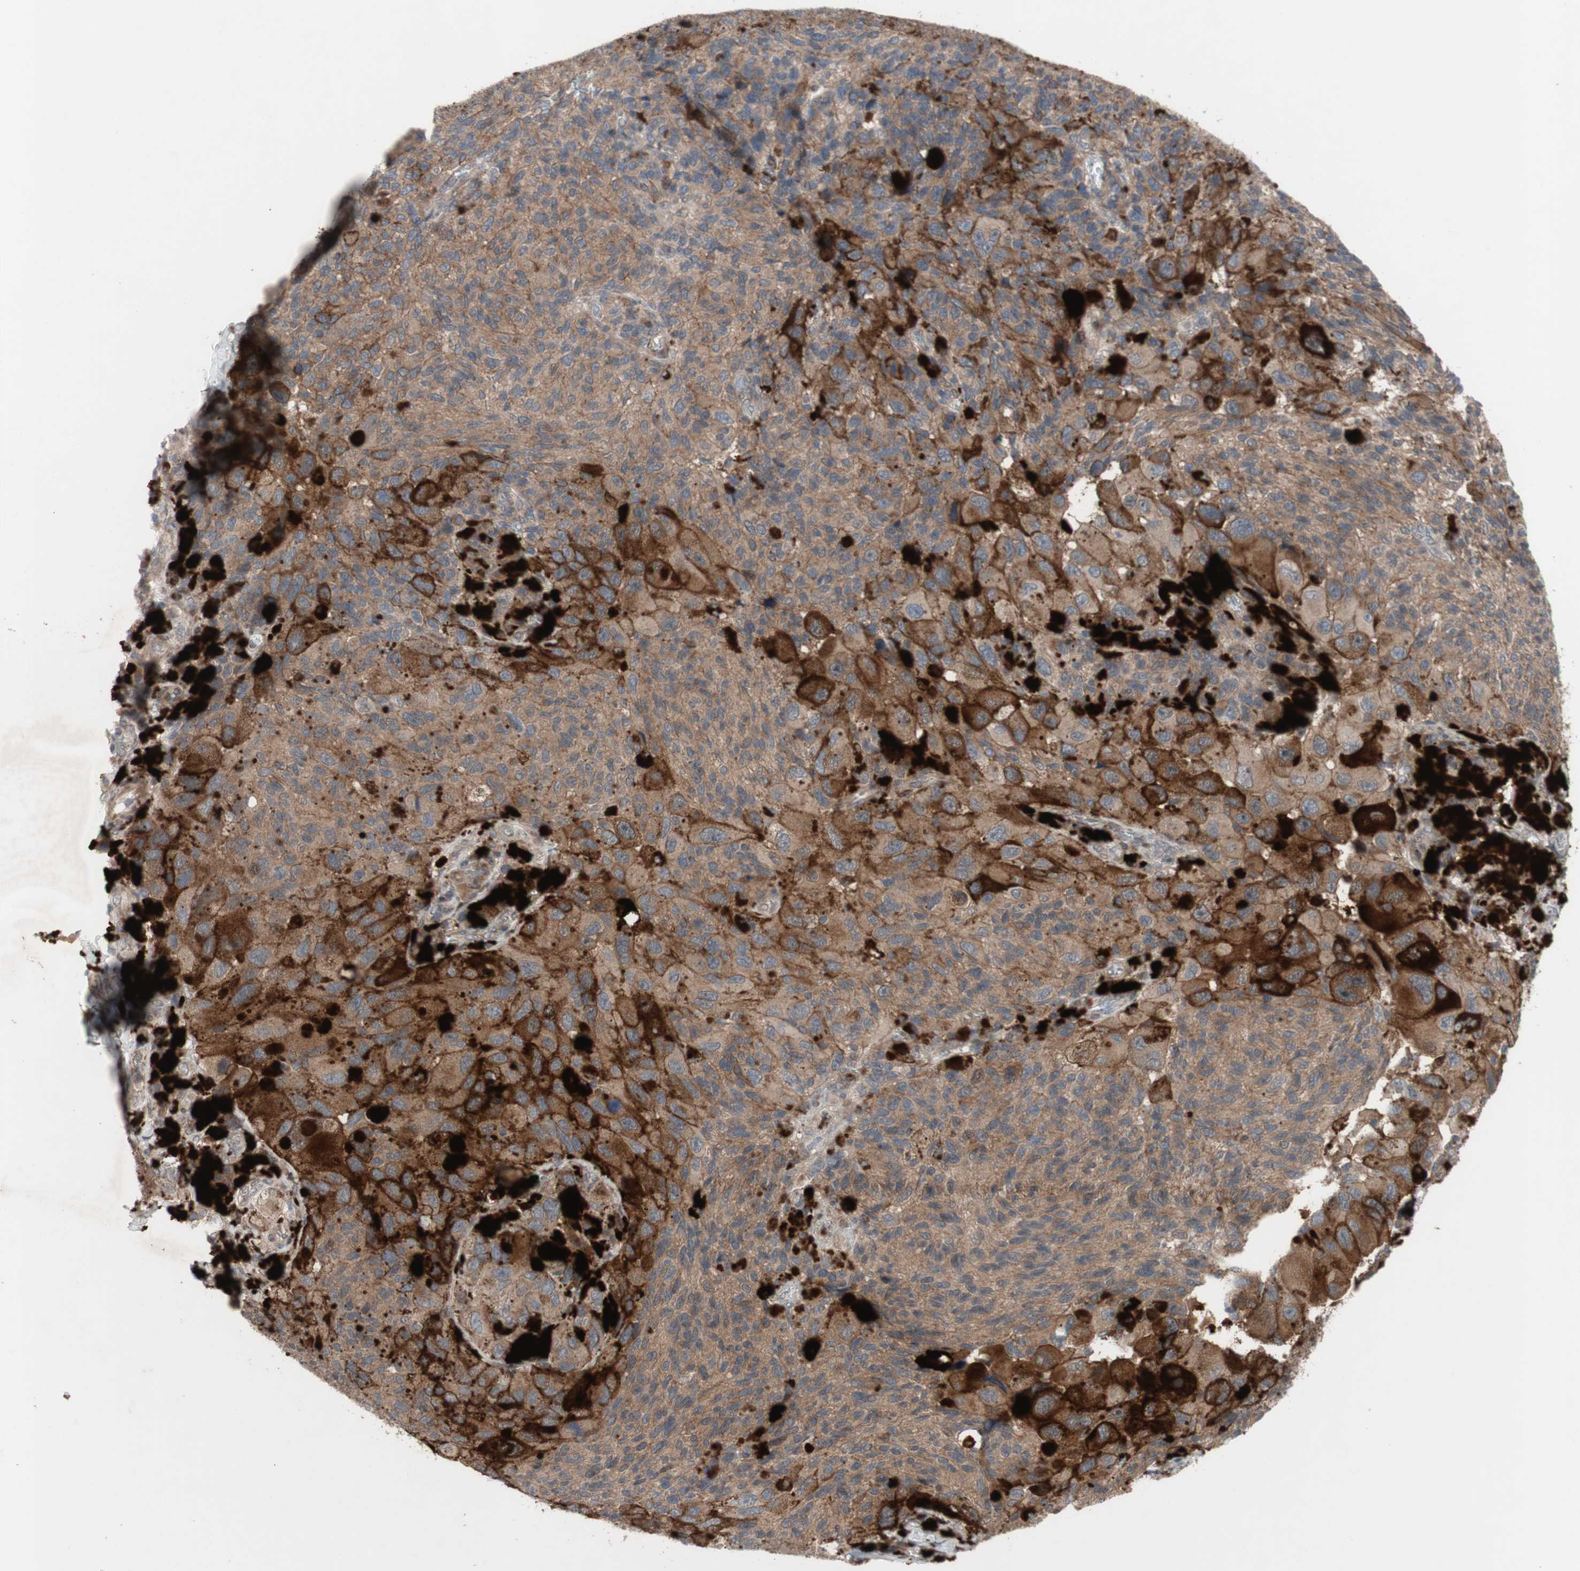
{"staining": {"intensity": "moderate", "quantity": ">75%", "location": "cytoplasmic/membranous"}, "tissue": "melanoma", "cell_type": "Tumor cells", "image_type": "cancer", "snomed": [{"axis": "morphology", "description": "Malignant melanoma, NOS"}, {"axis": "topography", "description": "Skin"}], "caption": "IHC micrograph of human melanoma stained for a protein (brown), which reveals medium levels of moderate cytoplasmic/membranous positivity in about >75% of tumor cells.", "gene": "OAZ1", "patient": {"sex": "female", "age": 73}}